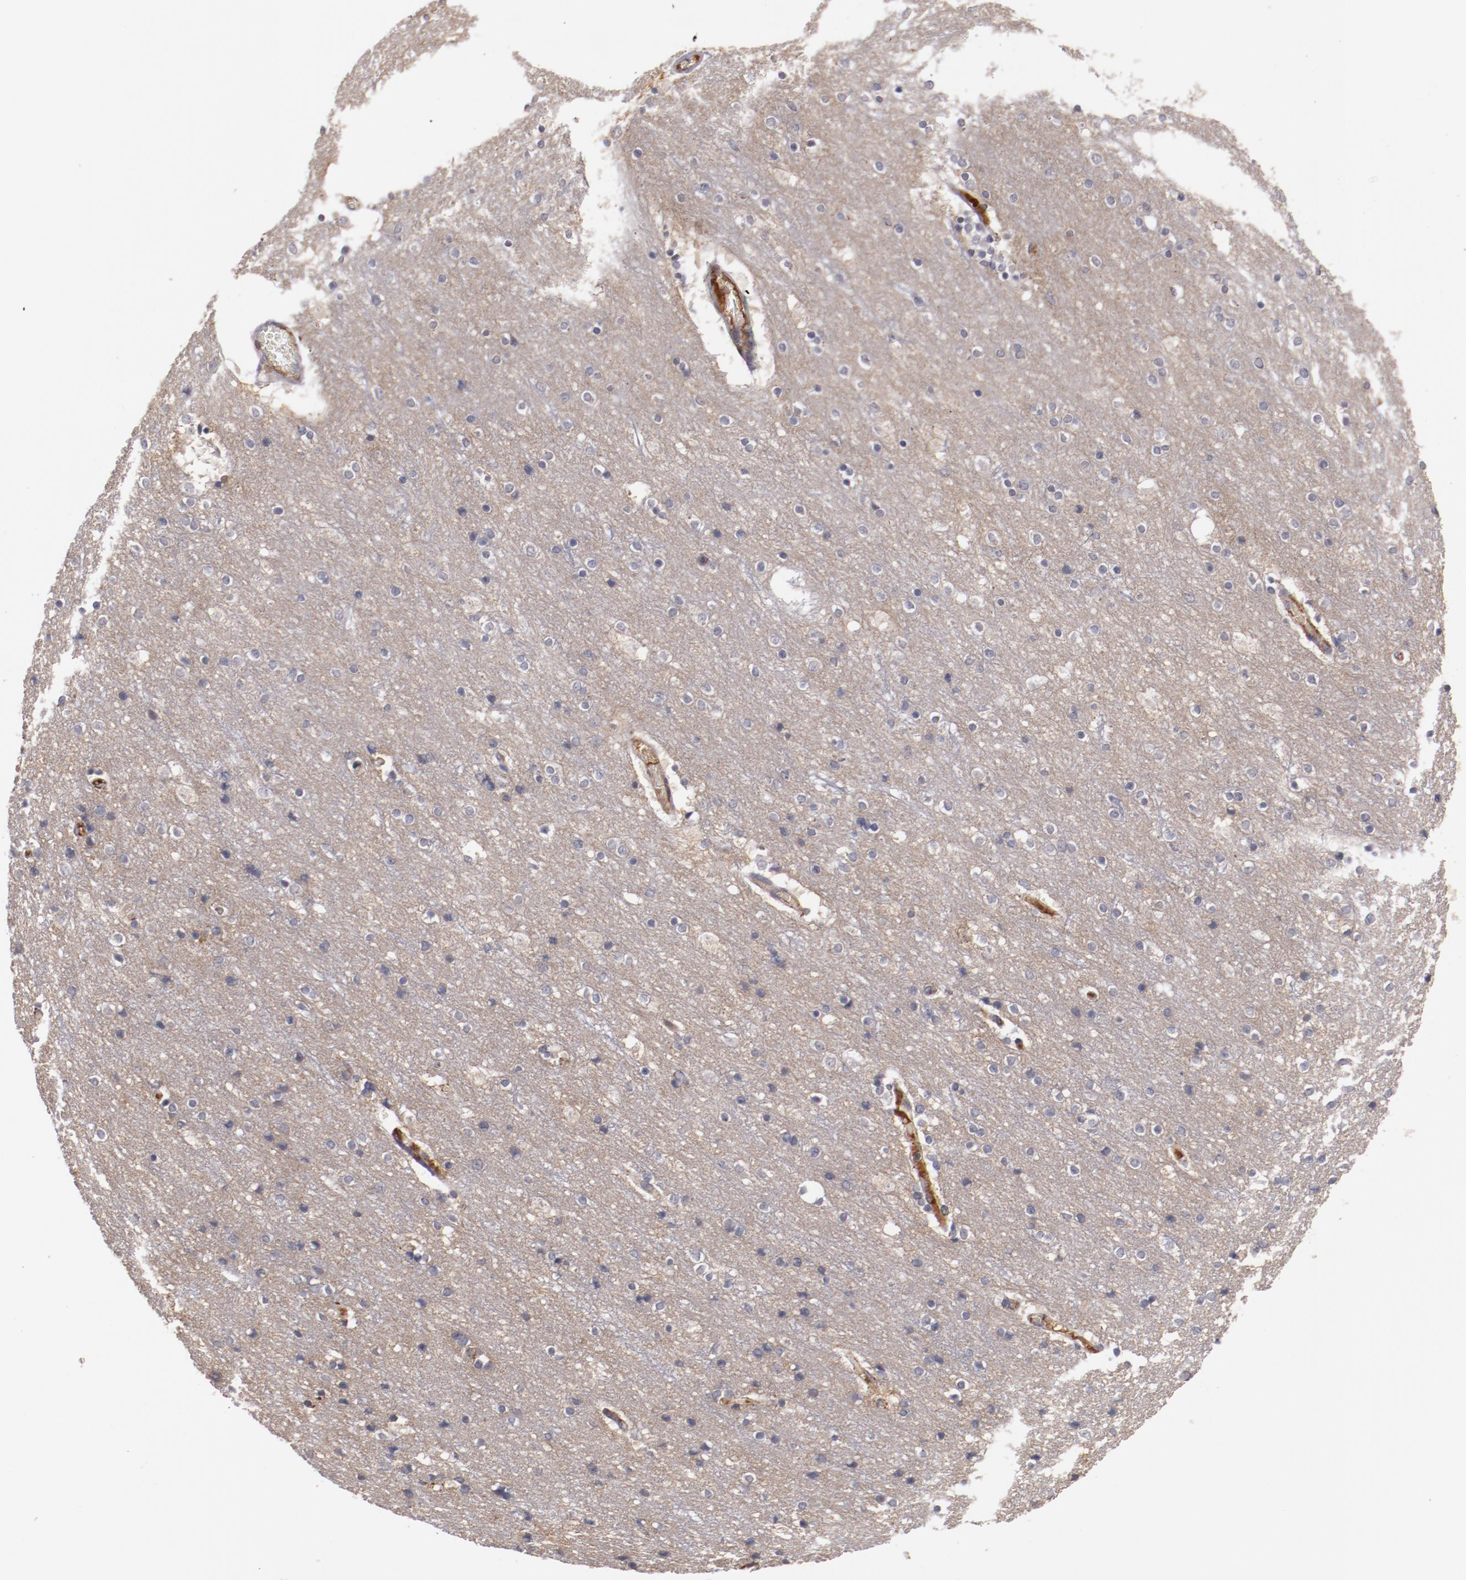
{"staining": {"intensity": "negative", "quantity": "none", "location": "none"}, "tissue": "cerebral cortex", "cell_type": "Endothelial cells", "image_type": "normal", "snomed": [{"axis": "morphology", "description": "Normal tissue, NOS"}, {"axis": "topography", "description": "Cerebral cortex"}], "caption": "DAB immunohistochemical staining of unremarkable human cerebral cortex shows no significant staining in endothelial cells.", "gene": "MBL2", "patient": {"sex": "female", "age": 54}}